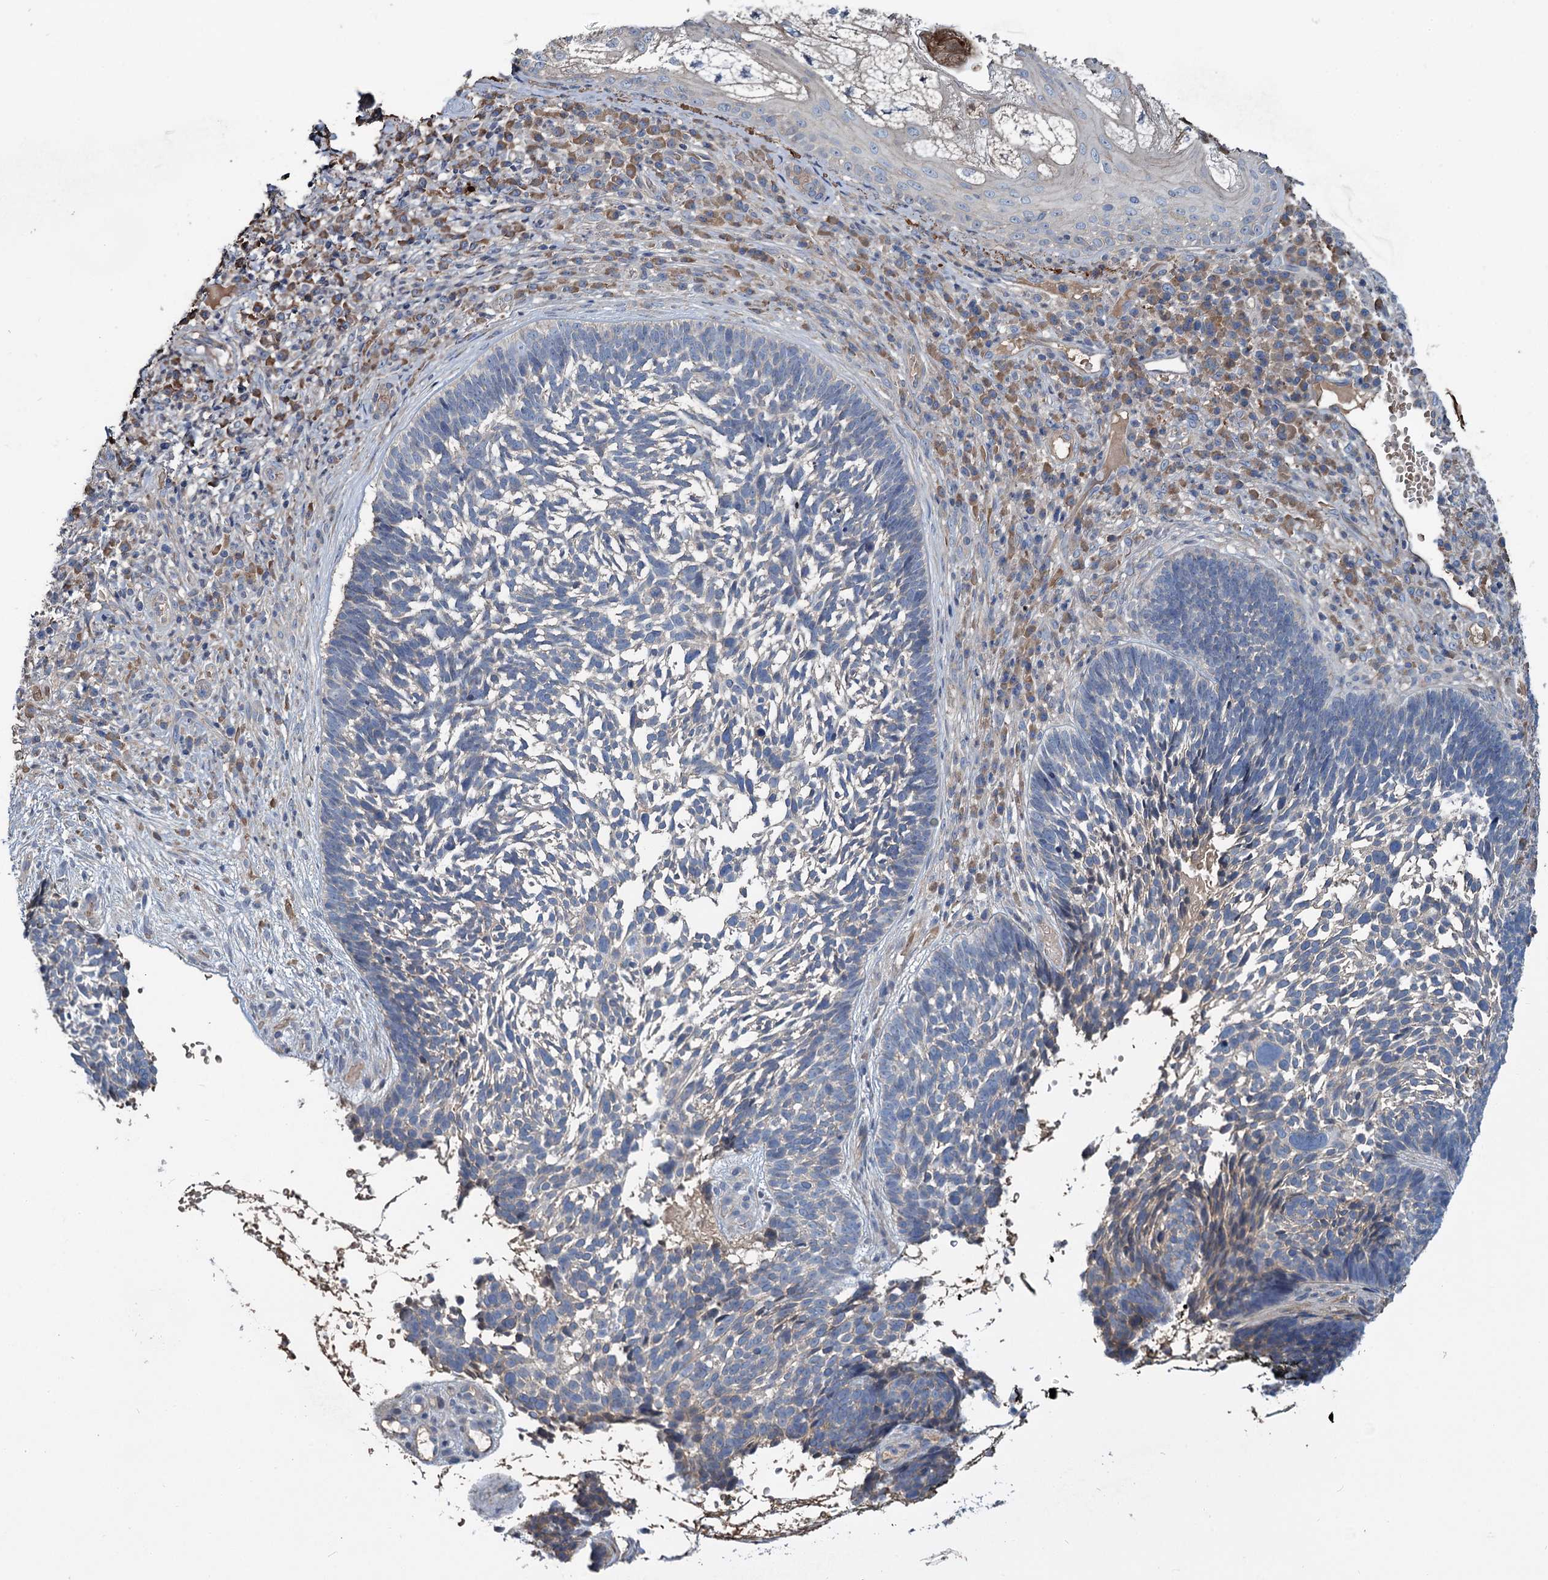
{"staining": {"intensity": "moderate", "quantity": "<25%", "location": "cytoplasmic/membranous"}, "tissue": "skin cancer", "cell_type": "Tumor cells", "image_type": "cancer", "snomed": [{"axis": "morphology", "description": "Basal cell carcinoma"}, {"axis": "topography", "description": "Skin"}], "caption": "Immunohistochemical staining of skin cancer (basal cell carcinoma) shows low levels of moderate cytoplasmic/membranous expression in approximately <25% of tumor cells.", "gene": "URAD", "patient": {"sex": "male", "age": 88}}